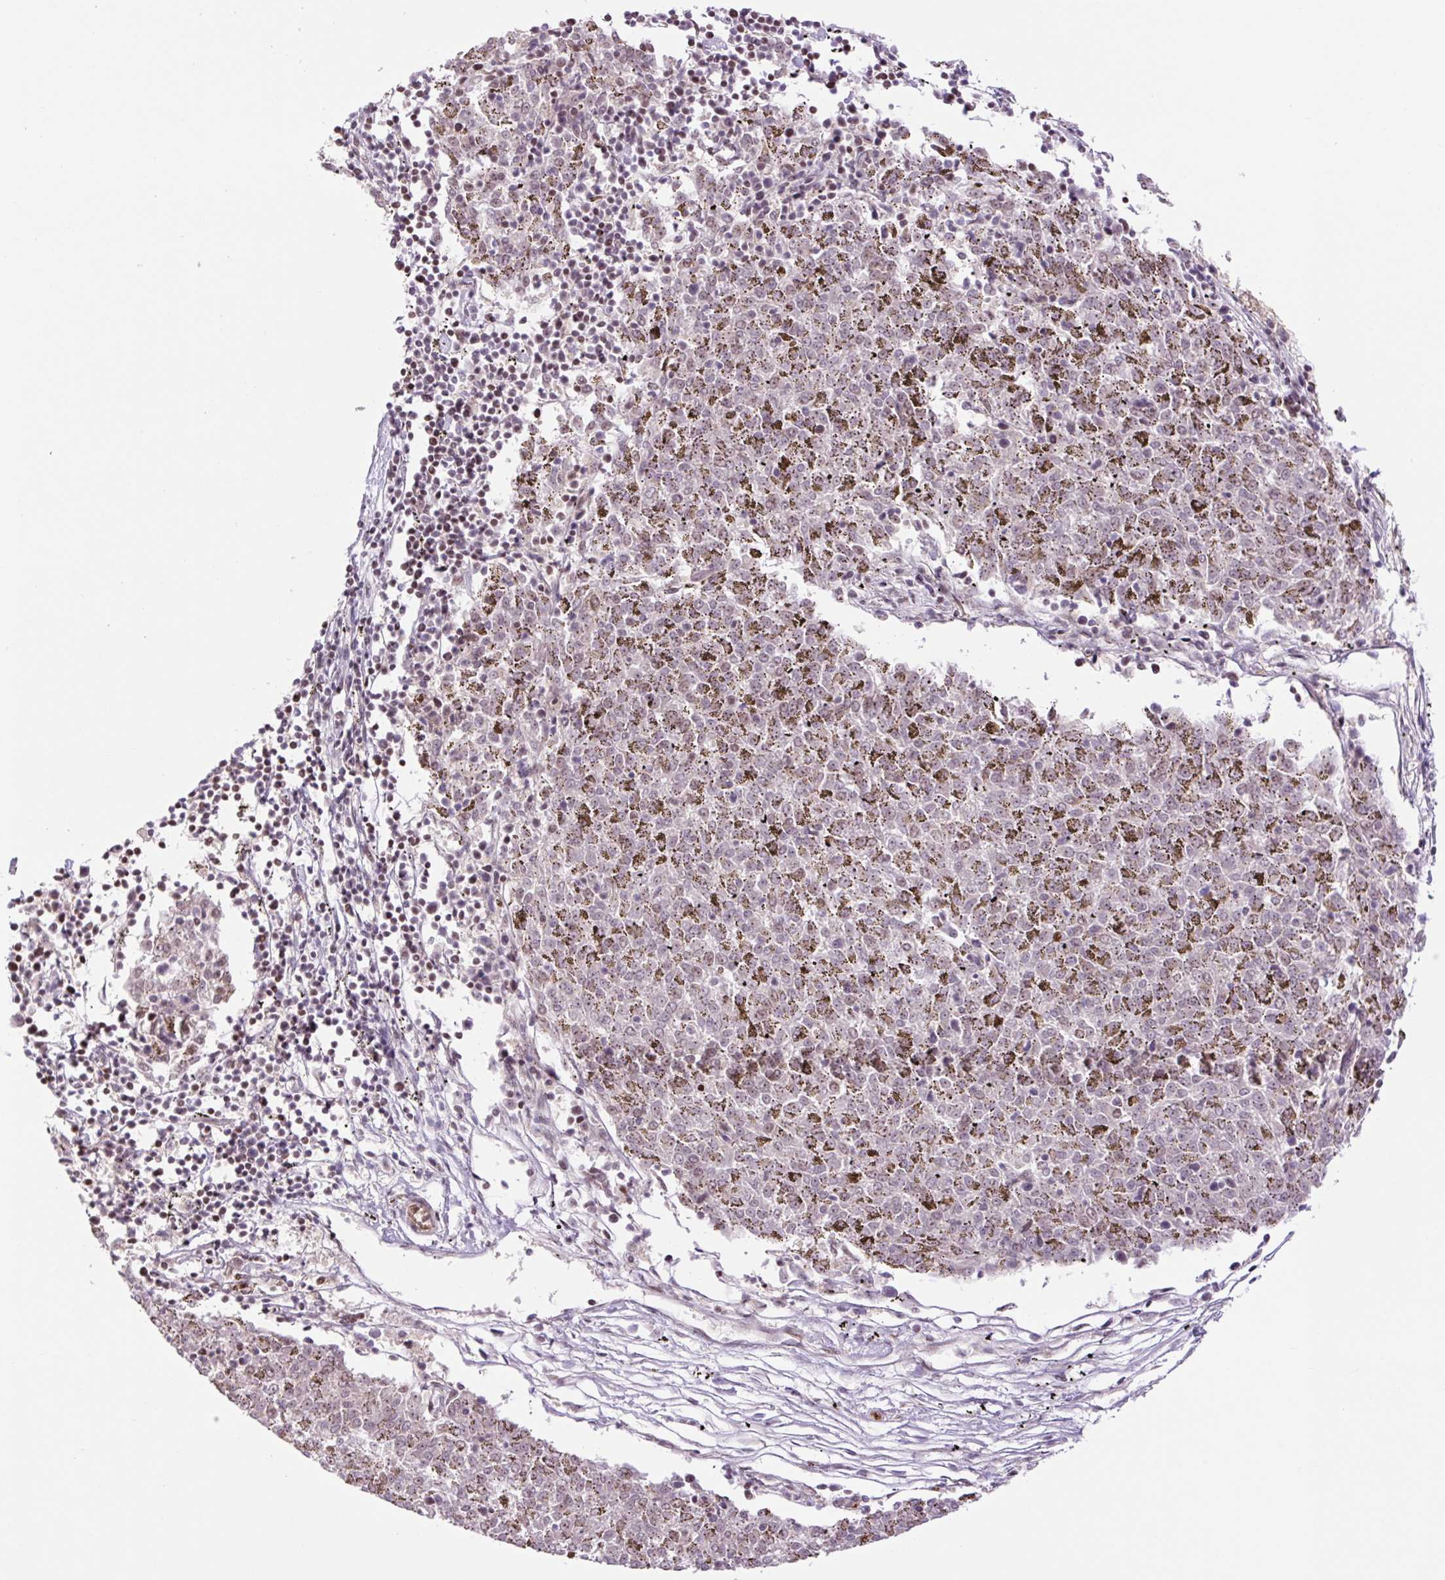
{"staining": {"intensity": "negative", "quantity": "none", "location": "none"}, "tissue": "melanoma", "cell_type": "Tumor cells", "image_type": "cancer", "snomed": [{"axis": "morphology", "description": "Malignant melanoma, NOS"}, {"axis": "topography", "description": "Skin"}], "caption": "DAB immunohistochemical staining of malignant melanoma displays no significant positivity in tumor cells.", "gene": "ZNF417", "patient": {"sex": "female", "age": 72}}